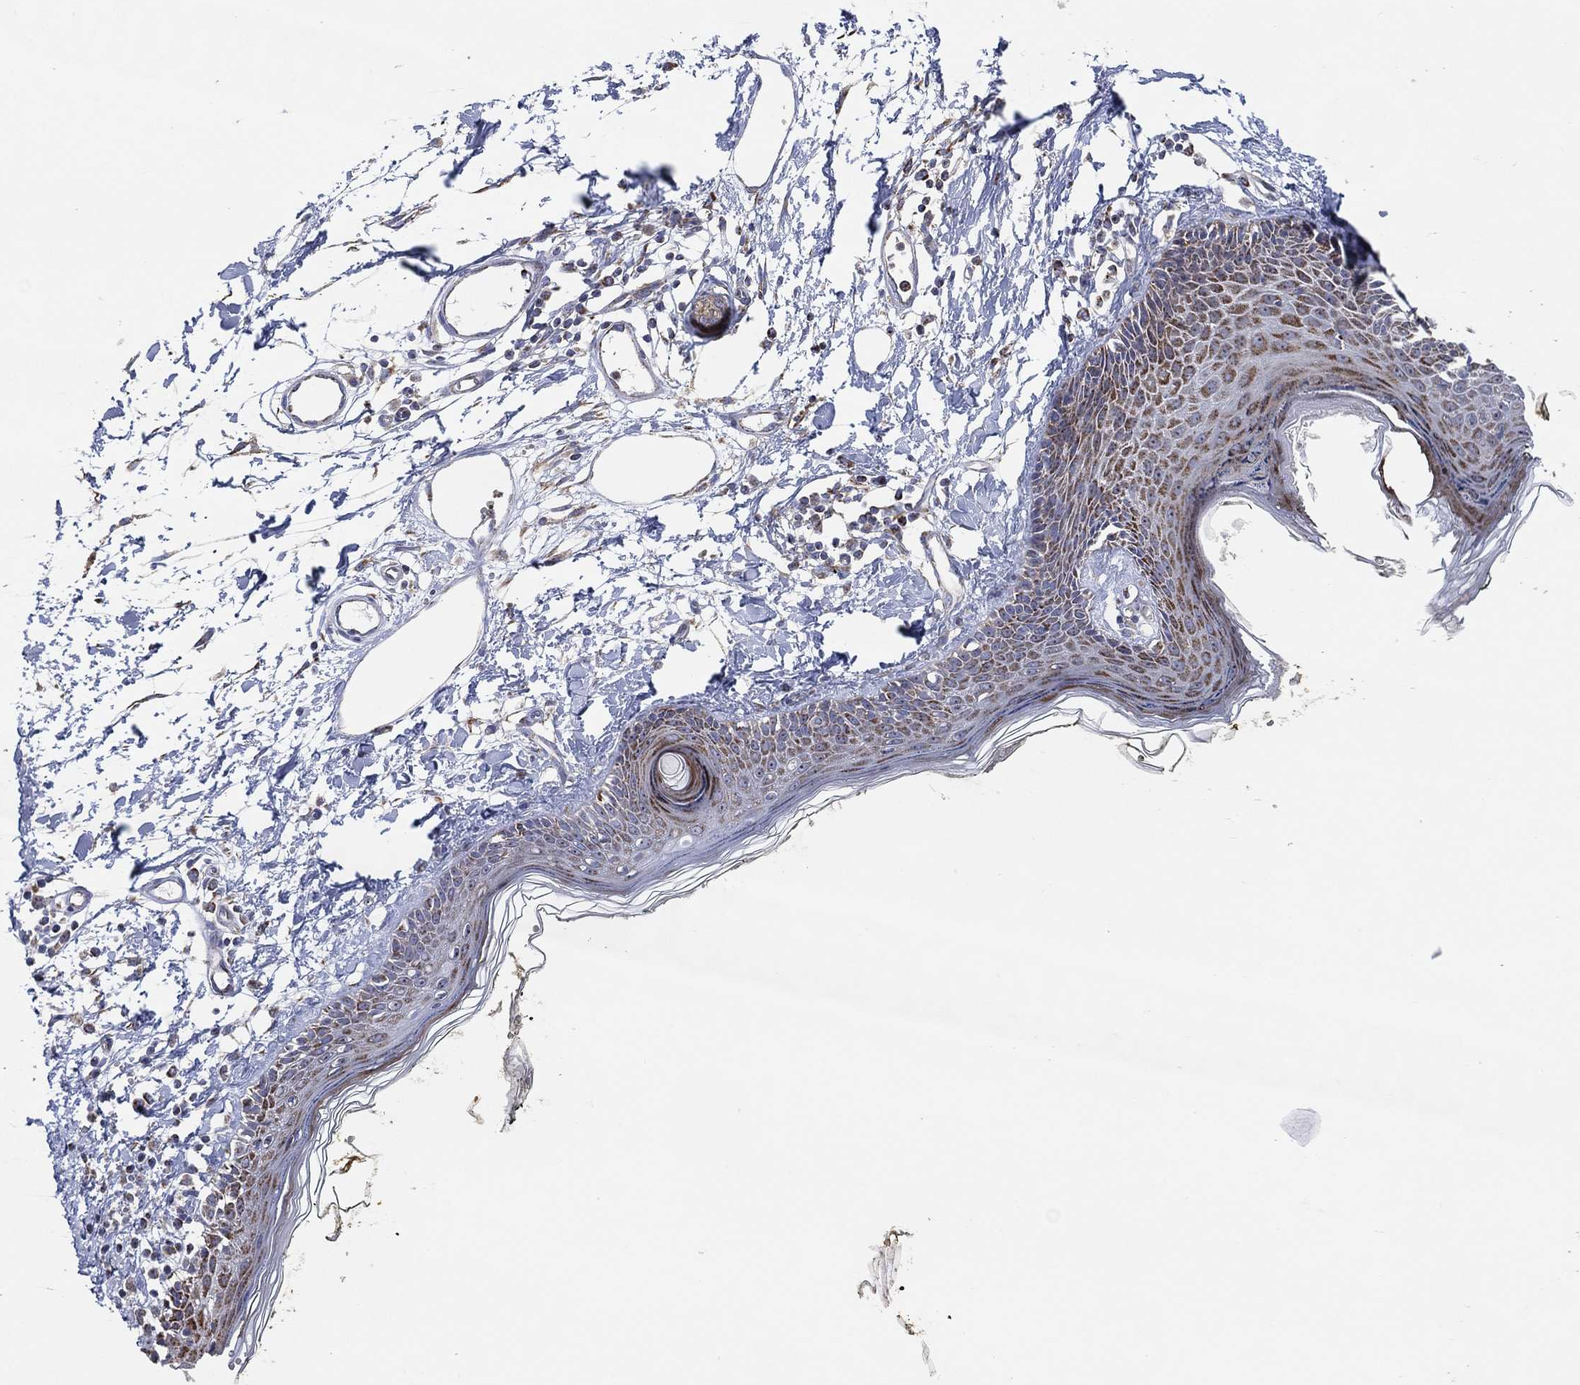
{"staining": {"intensity": "negative", "quantity": "none", "location": "none"}, "tissue": "skin", "cell_type": "Fibroblasts", "image_type": "normal", "snomed": [{"axis": "morphology", "description": "Normal tissue, NOS"}, {"axis": "topography", "description": "Skin"}], "caption": "The image exhibits no staining of fibroblasts in normal skin.", "gene": "GCAT", "patient": {"sex": "male", "age": 76}}